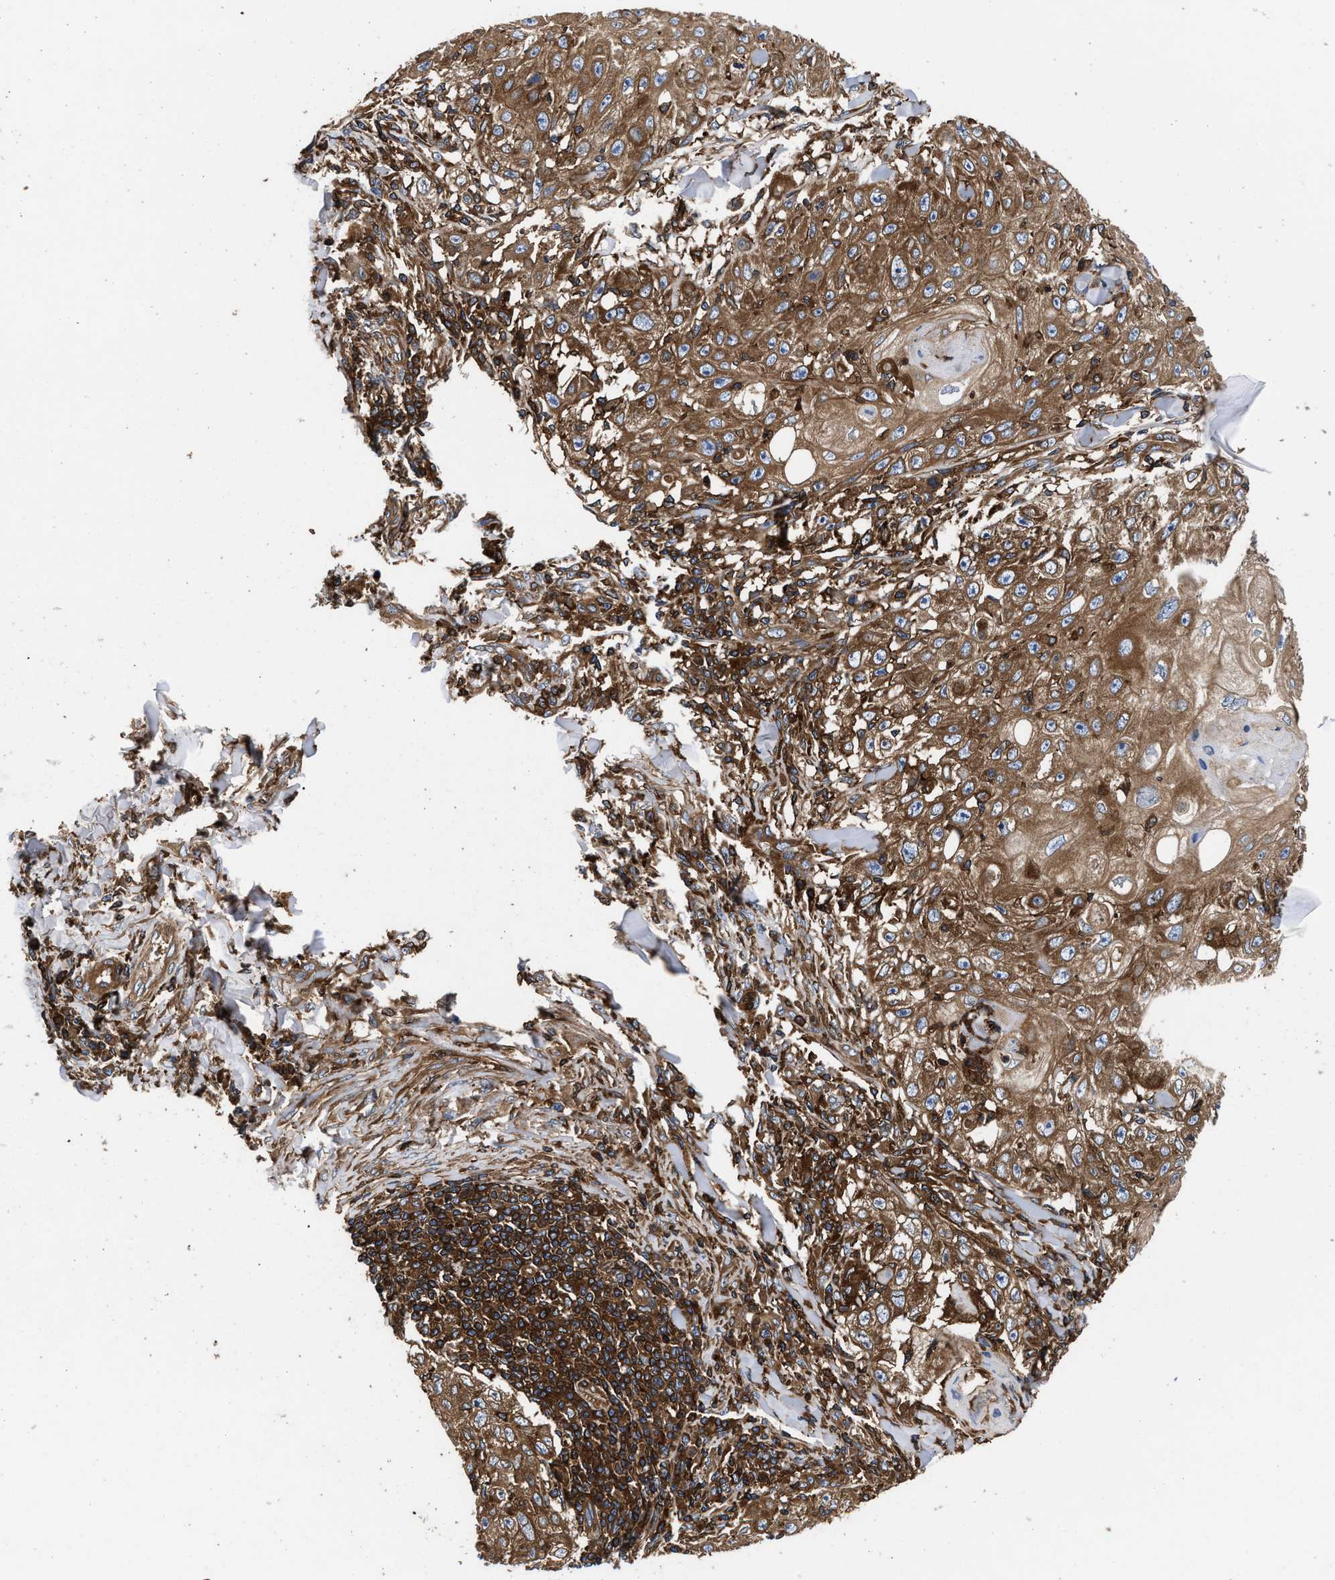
{"staining": {"intensity": "moderate", "quantity": ">75%", "location": "cytoplasmic/membranous"}, "tissue": "skin cancer", "cell_type": "Tumor cells", "image_type": "cancer", "snomed": [{"axis": "morphology", "description": "Squamous cell carcinoma, NOS"}, {"axis": "topography", "description": "Skin"}], "caption": "Protein expression by immunohistochemistry reveals moderate cytoplasmic/membranous positivity in about >75% of tumor cells in squamous cell carcinoma (skin). The protein is shown in brown color, while the nuclei are stained blue.", "gene": "KYAT1", "patient": {"sex": "male", "age": 86}}